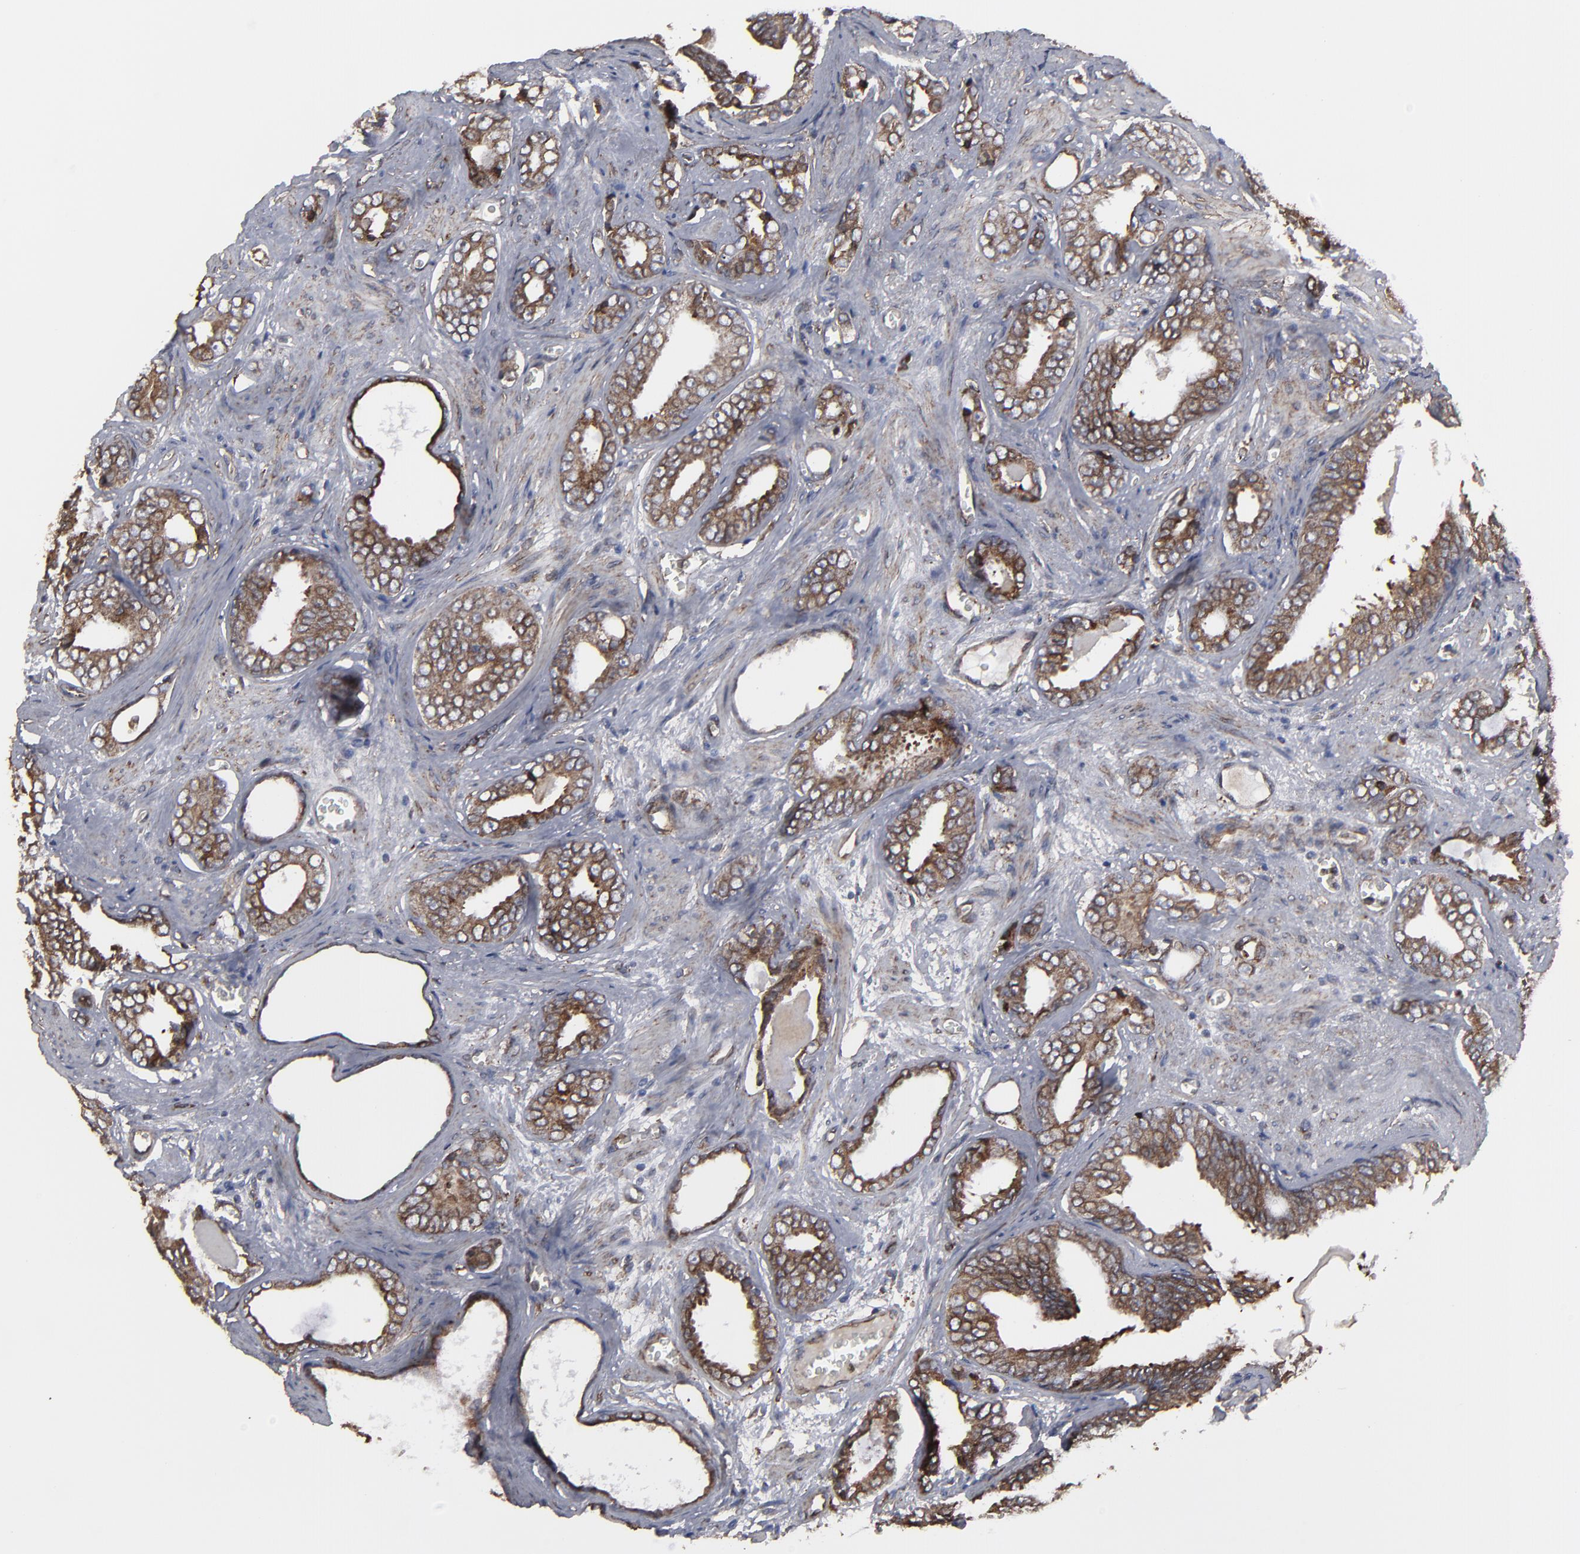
{"staining": {"intensity": "moderate", "quantity": ">75%", "location": "cytoplasmic/membranous"}, "tissue": "prostate cancer", "cell_type": "Tumor cells", "image_type": "cancer", "snomed": [{"axis": "morphology", "description": "Adenocarcinoma, Medium grade"}, {"axis": "topography", "description": "Prostate"}], "caption": "Immunohistochemistry micrograph of adenocarcinoma (medium-grade) (prostate) stained for a protein (brown), which shows medium levels of moderate cytoplasmic/membranous expression in approximately >75% of tumor cells.", "gene": "CNIH1", "patient": {"sex": "male", "age": 79}}